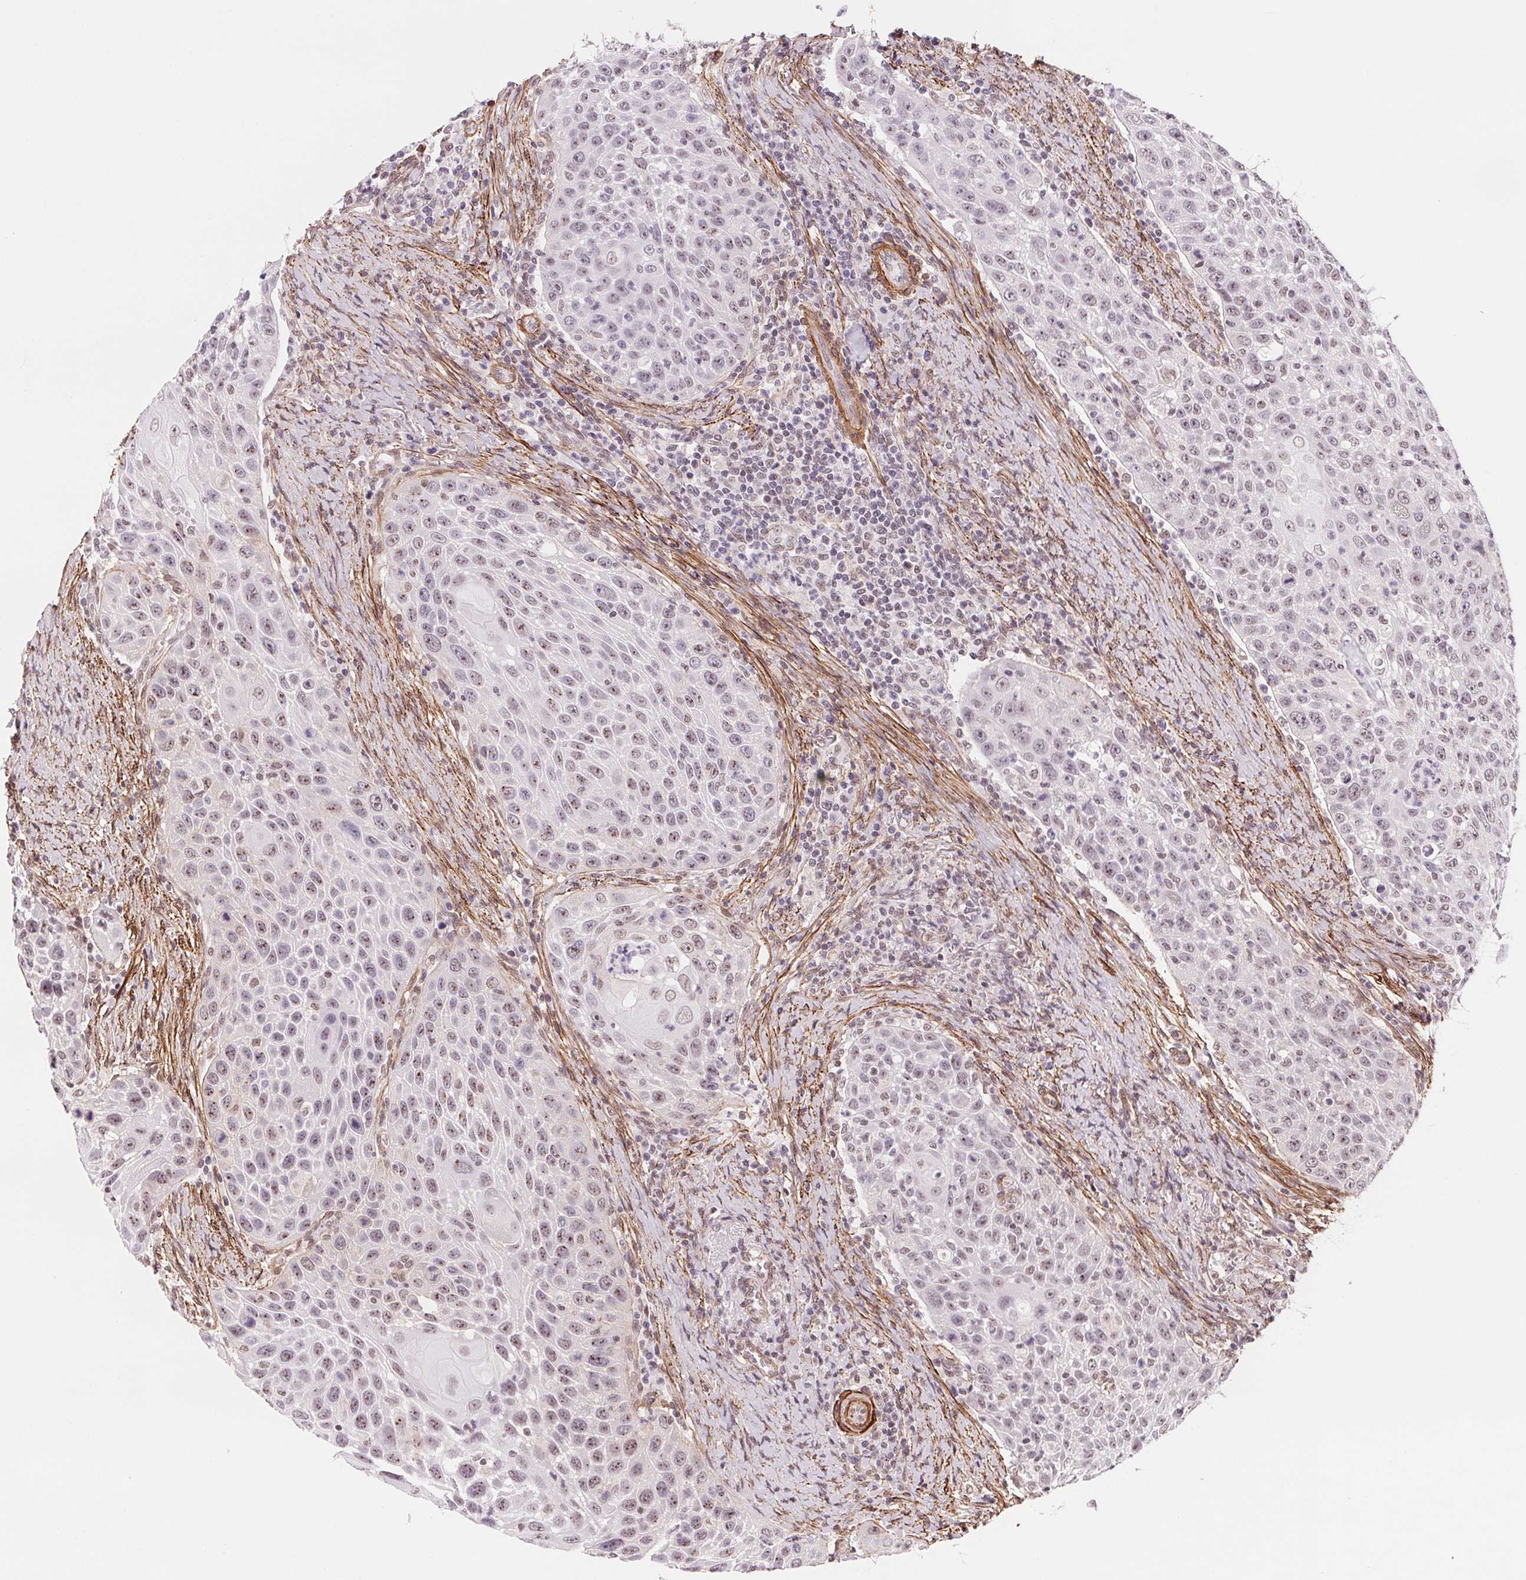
{"staining": {"intensity": "weak", "quantity": "<25%", "location": "nuclear"}, "tissue": "head and neck cancer", "cell_type": "Tumor cells", "image_type": "cancer", "snomed": [{"axis": "morphology", "description": "Squamous cell carcinoma, NOS"}, {"axis": "topography", "description": "Head-Neck"}], "caption": "Tumor cells show no significant protein positivity in head and neck cancer.", "gene": "BCAT1", "patient": {"sex": "male", "age": 69}}